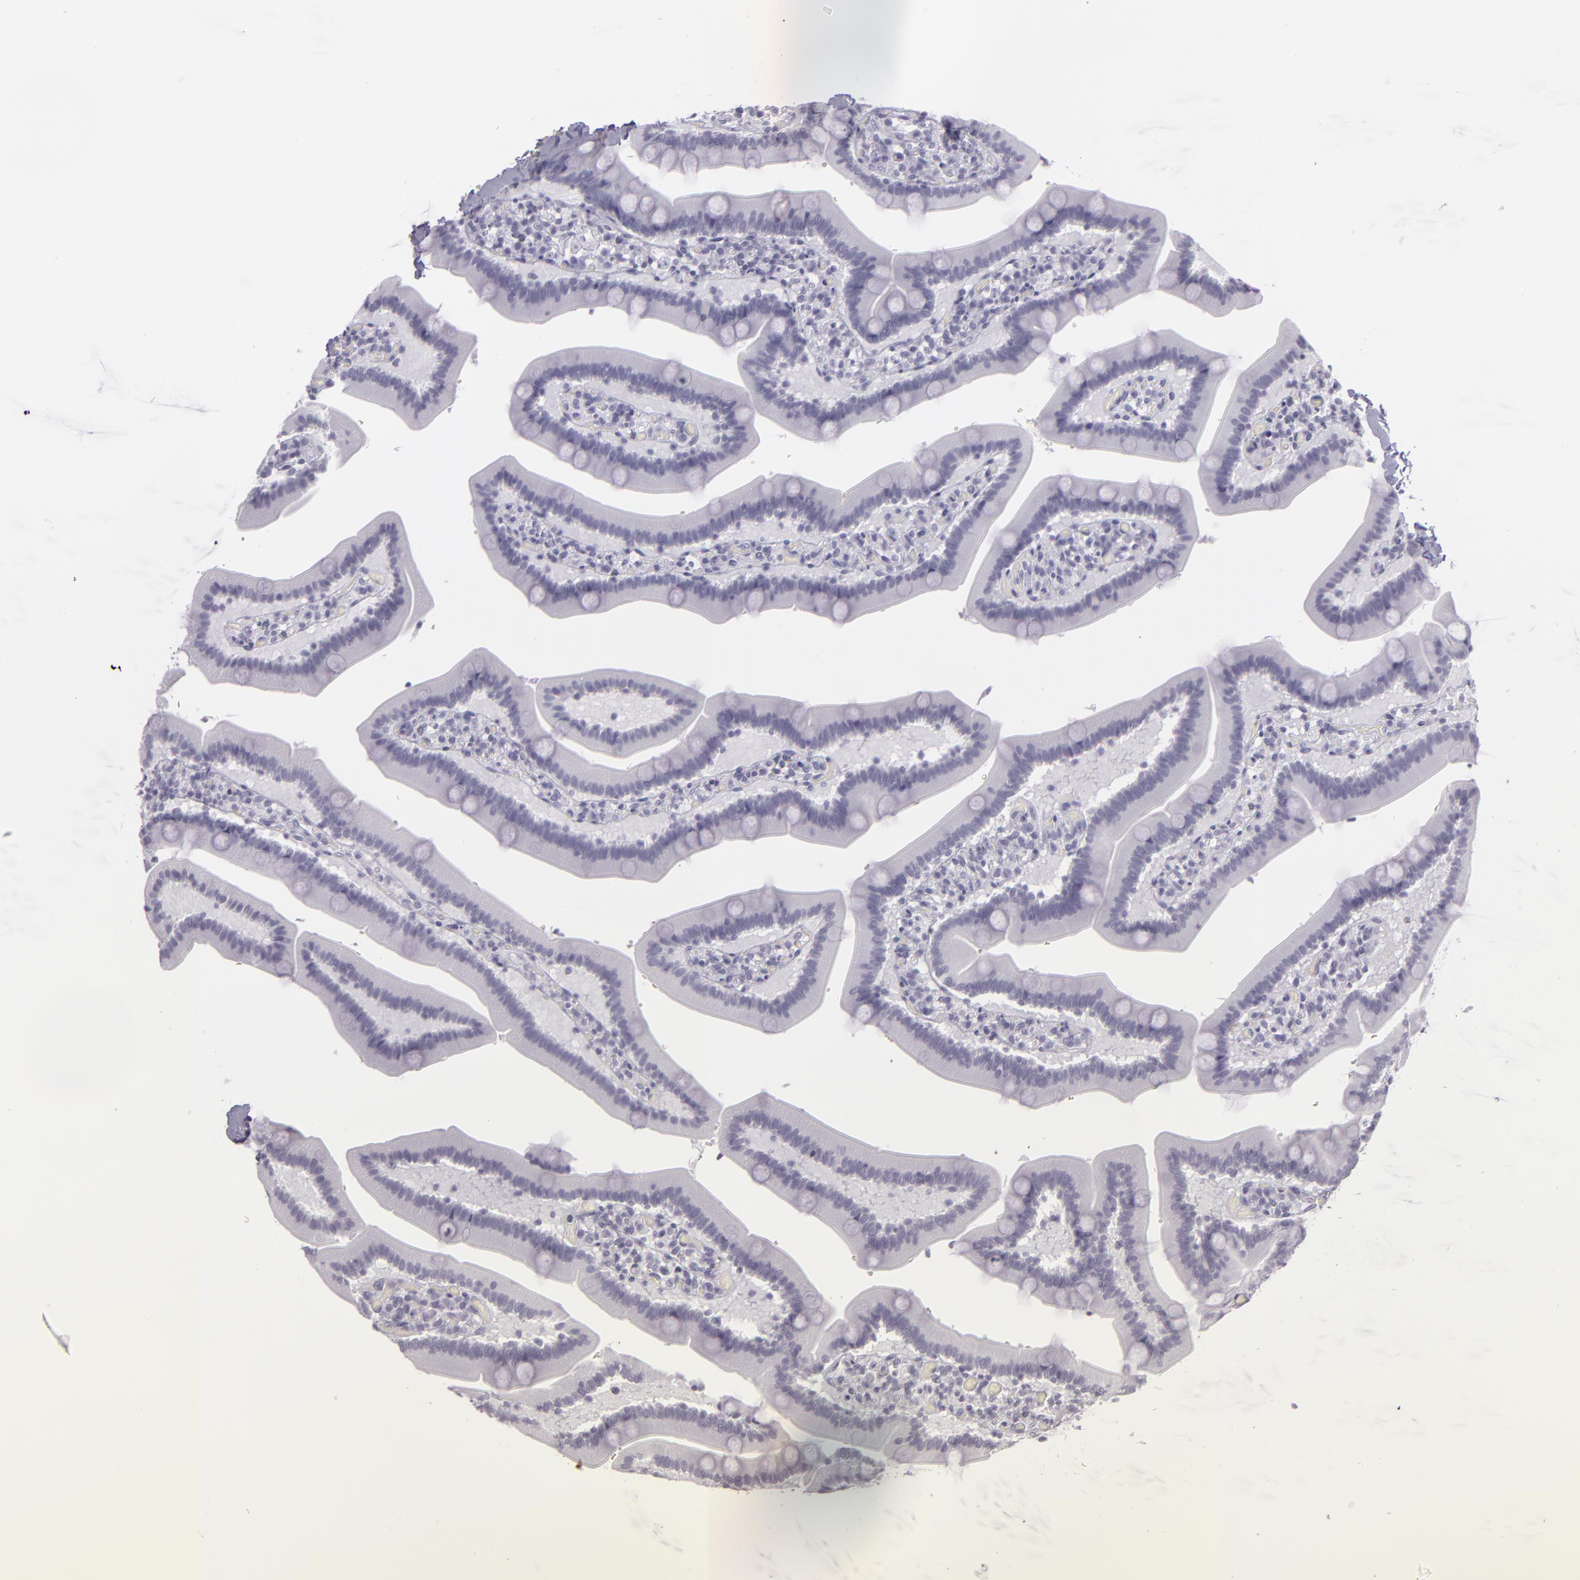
{"staining": {"intensity": "weak", "quantity": "<25%", "location": "nuclear"}, "tissue": "duodenum", "cell_type": "Glandular cells", "image_type": "normal", "snomed": [{"axis": "morphology", "description": "Normal tissue, NOS"}, {"axis": "topography", "description": "Duodenum"}], "caption": "DAB immunohistochemical staining of benign duodenum displays no significant positivity in glandular cells.", "gene": "MCM3", "patient": {"sex": "male", "age": 66}}